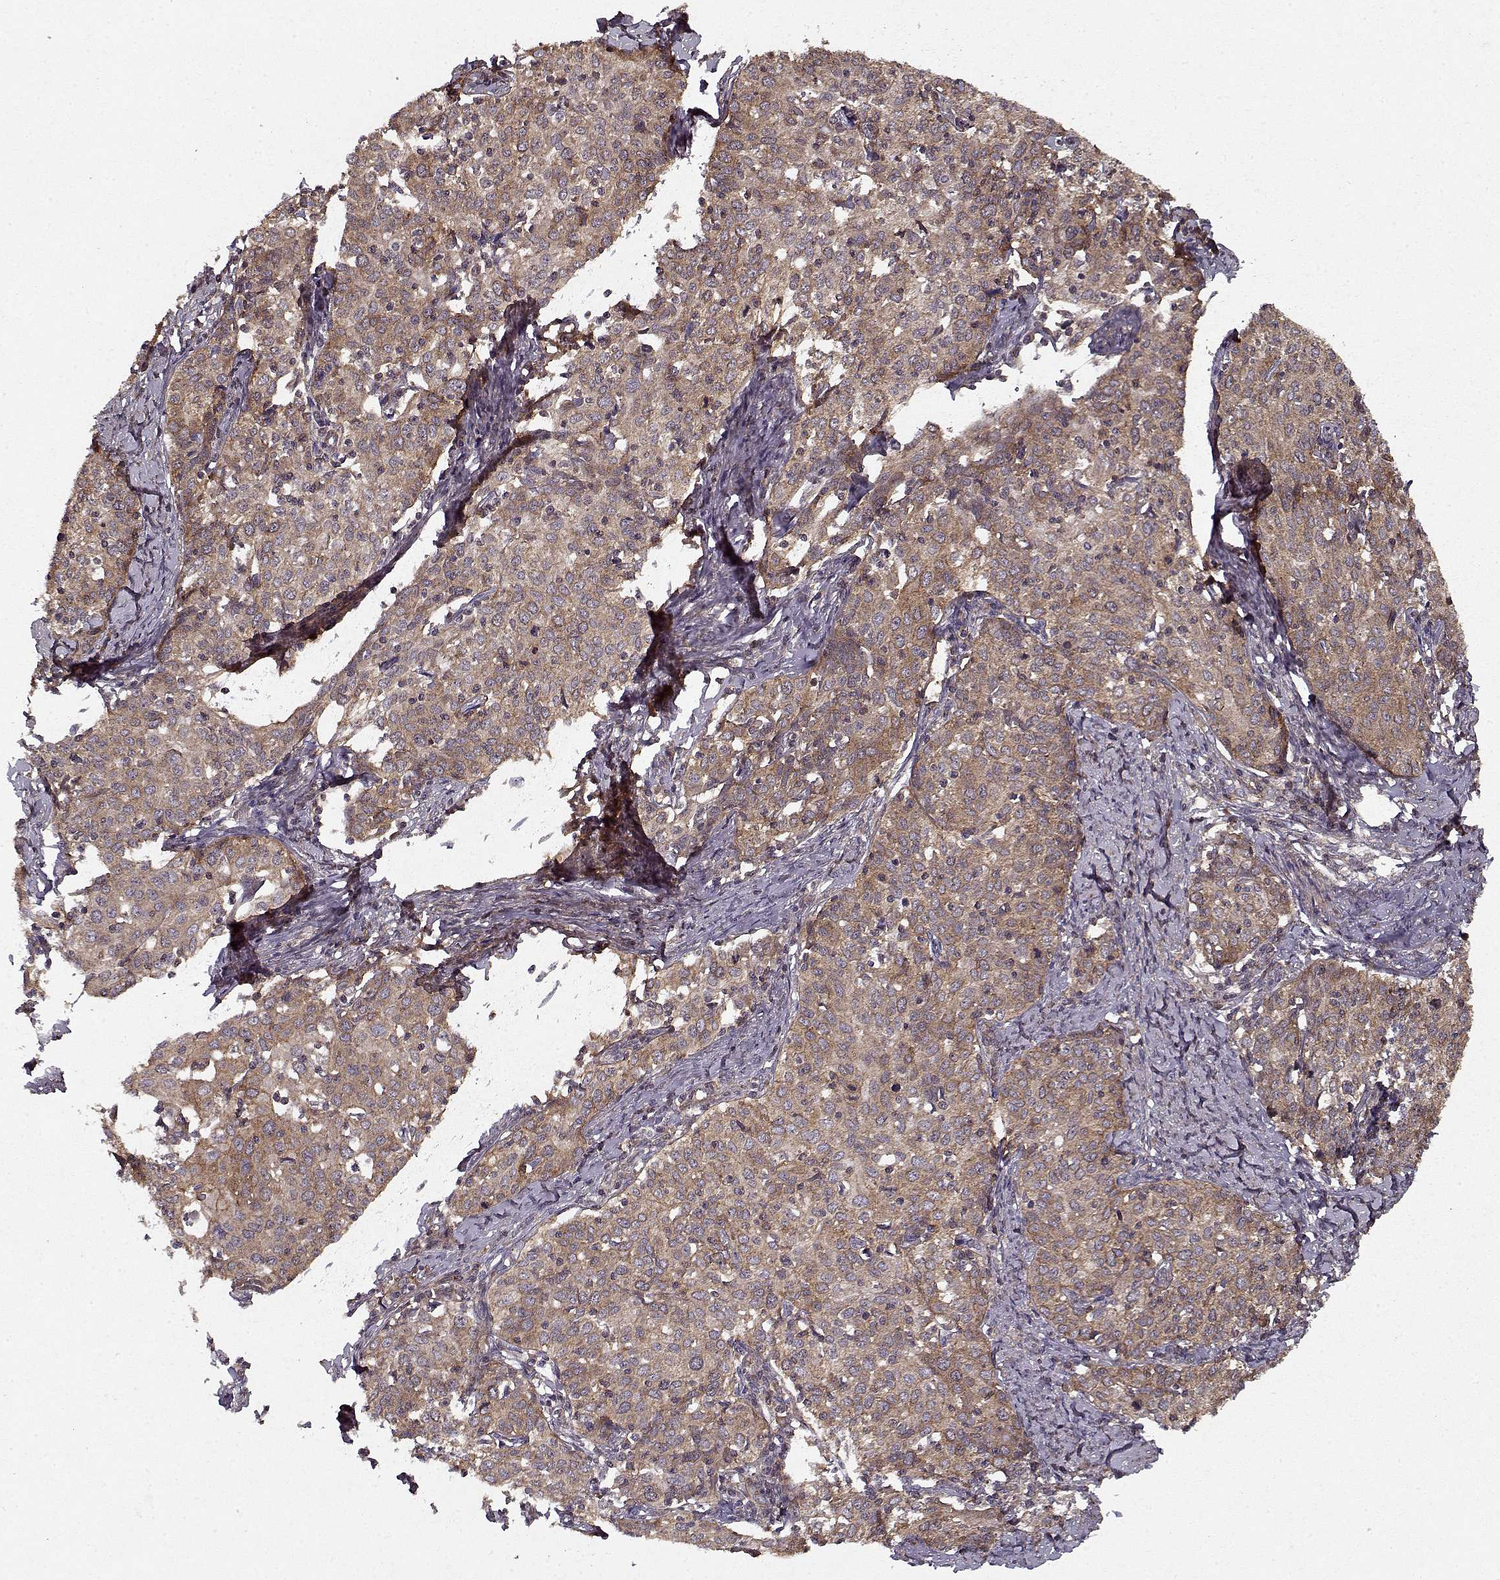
{"staining": {"intensity": "moderate", "quantity": ">75%", "location": "cytoplasmic/membranous"}, "tissue": "cervical cancer", "cell_type": "Tumor cells", "image_type": "cancer", "snomed": [{"axis": "morphology", "description": "Squamous cell carcinoma, NOS"}, {"axis": "topography", "description": "Cervix"}], "caption": "Brown immunohistochemical staining in human cervical cancer (squamous cell carcinoma) displays moderate cytoplasmic/membranous staining in approximately >75% of tumor cells. (Stains: DAB in brown, nuclei in blue, Microscopy: brightfield microscopy at high magnification).", "gene": "PPP1R12A", "patient": {"sex": "female", "age": 62}}